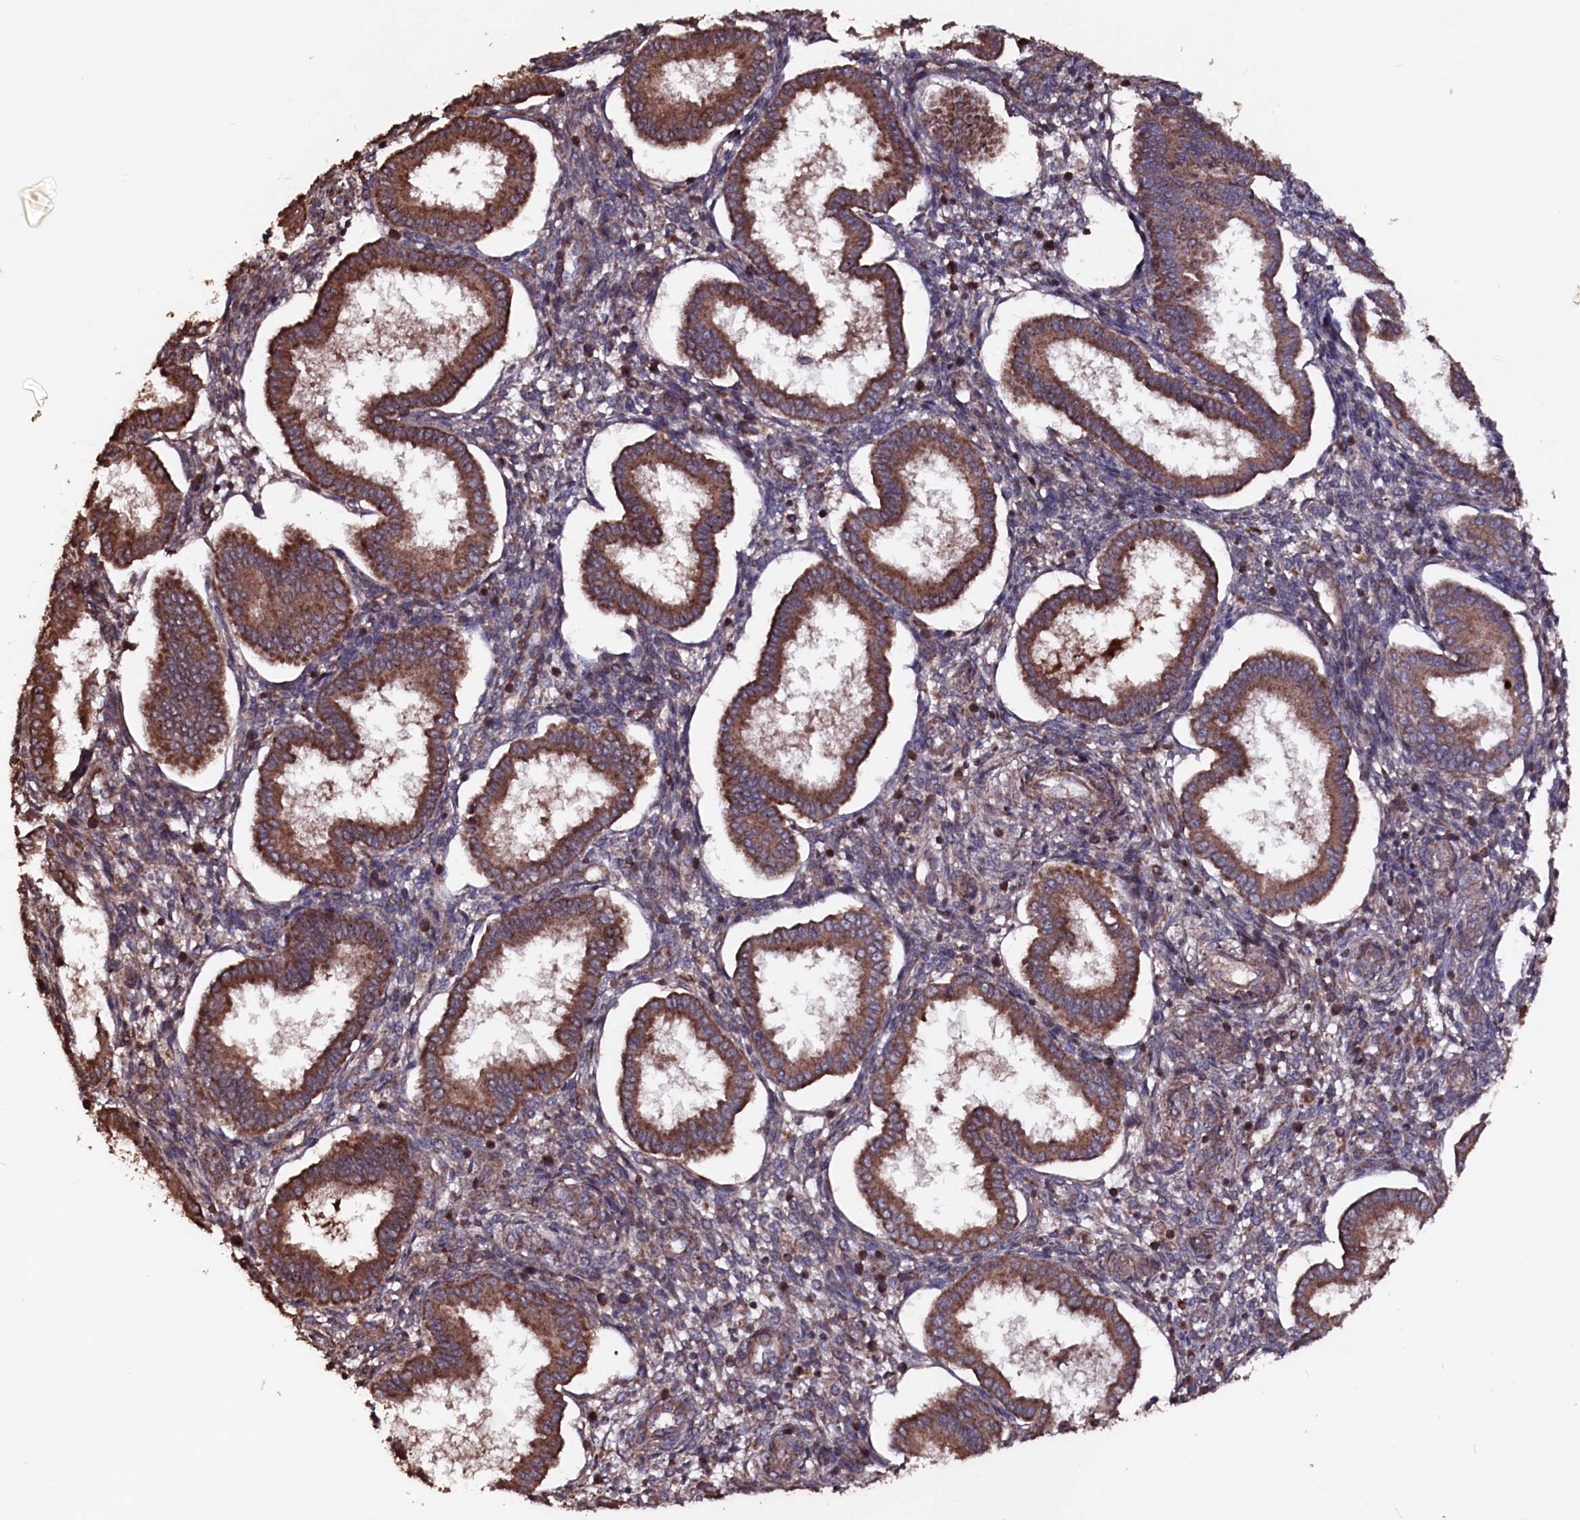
{"staining": {"intensity": "moderate", "quantity": "<25%", "location": "cytoplasmic/membranous"}, "tissue": "endometrium", "cell_type": "Cells in endometrial stroma", "image_type": "normal", "snomed": [{"axis": "morphology", "description": "Normal tissue, NOS"}, {"axis": "topography", "description": "Endometrium"}], "caption": "Endometrium stained with immunohistochemistry (IHC) reveals moderate cytoplasmic/membranous expression in approximately <25% of cells in endometrial stroma.", "gene": "MYO1H", "patient": {"sex": "female", "age": 24}}